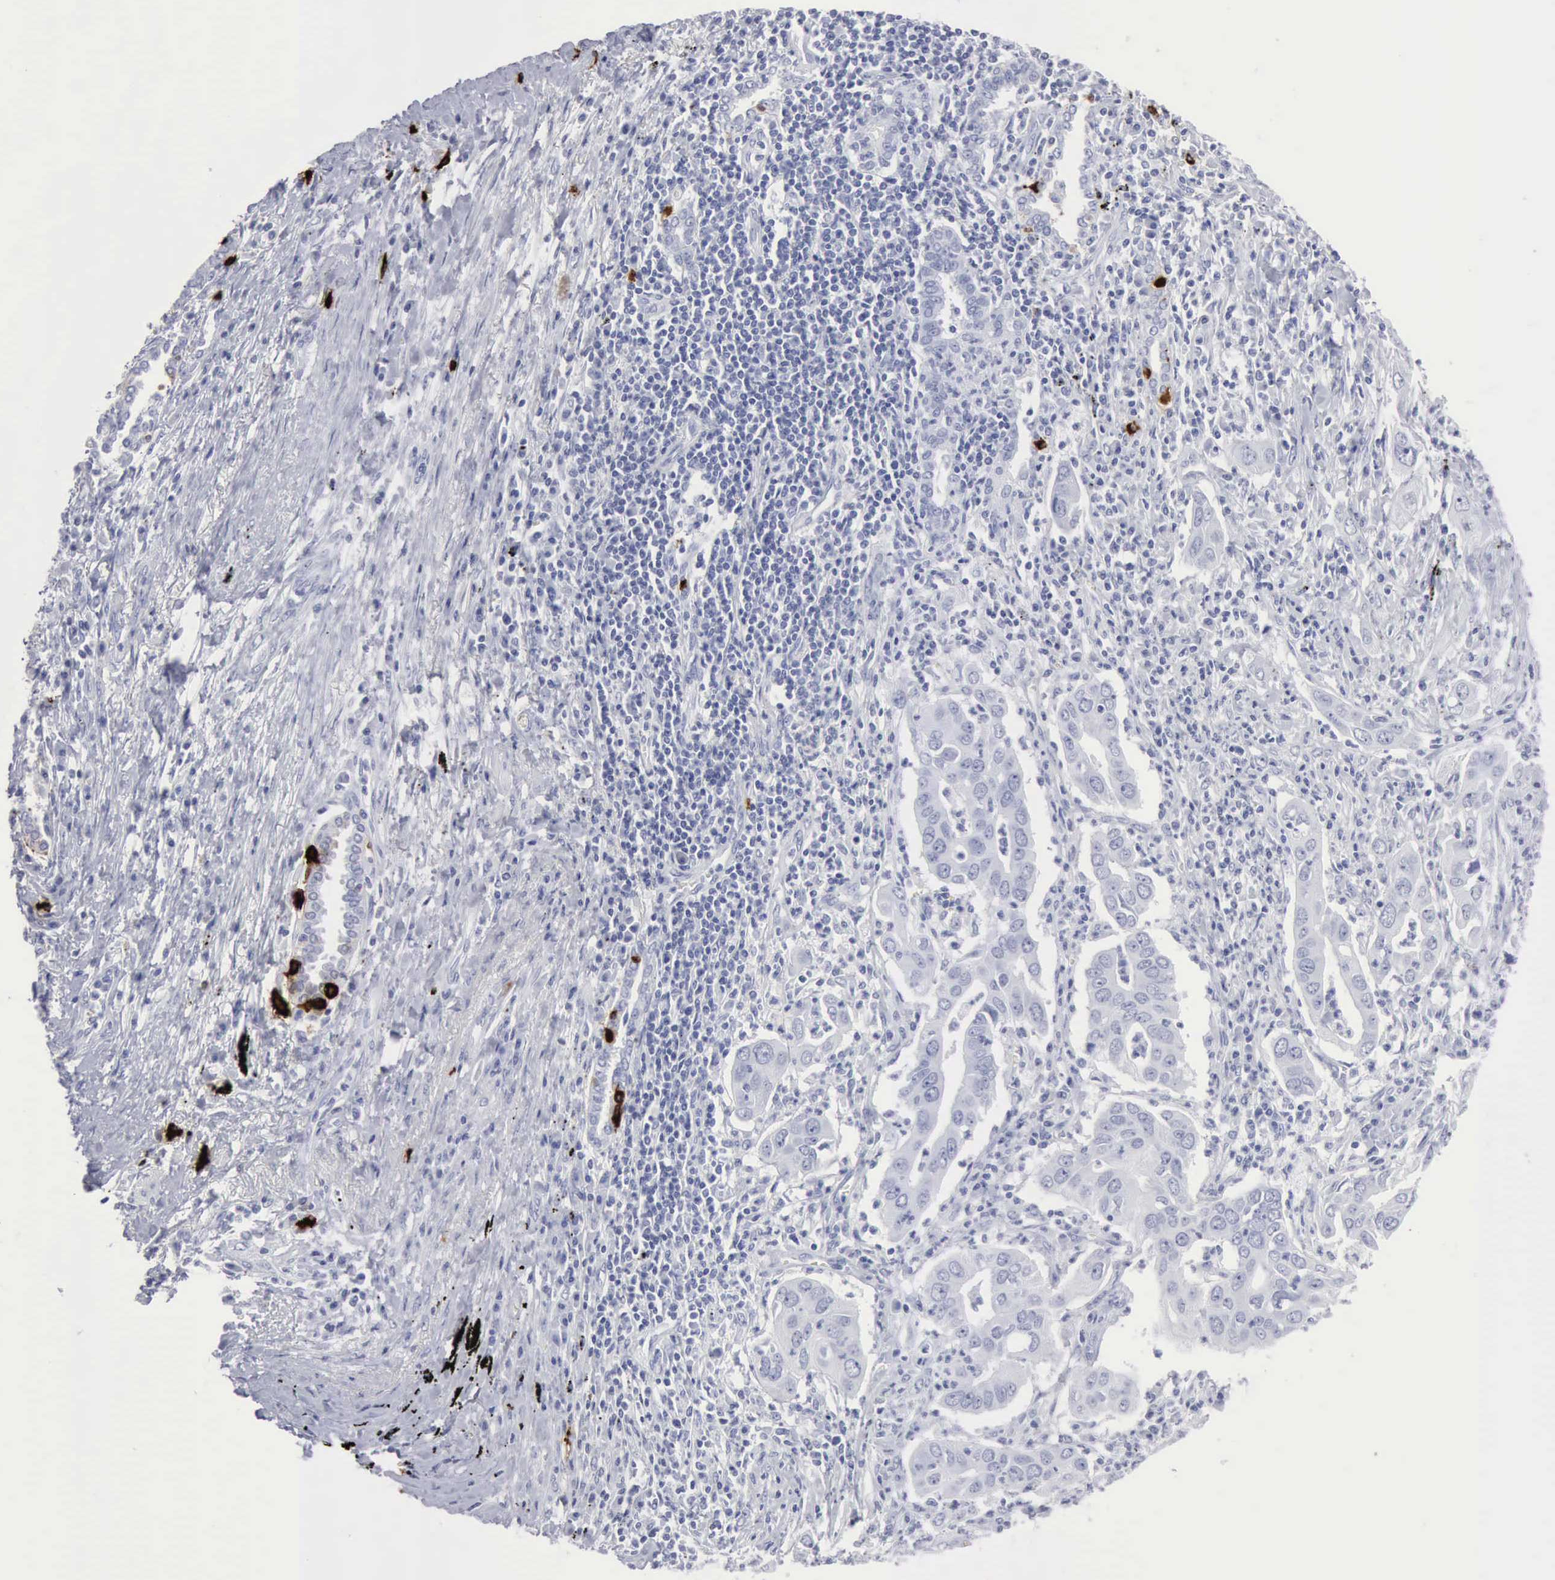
{"staining": {"intensity": "negative", "quantity": "none", "location": "none"}, "tissue": "lung cancer", "cell_type": "Tumor cells", "image_type": "cancer", "snomed": [{"axis": "morphology", "description": "Adenocarcinoma, NOS"}, {"axis": "topography", "description": "Lung"}], "caption": "IHC photomicrograph of neoplastic tissue: lung cancer stained with DAB (3,3'-diaminobenzidine) reveals no significant protein positivity in tumor cells.", "gene": "CMA1", "patient": {"sex": "male", "age": 48}}